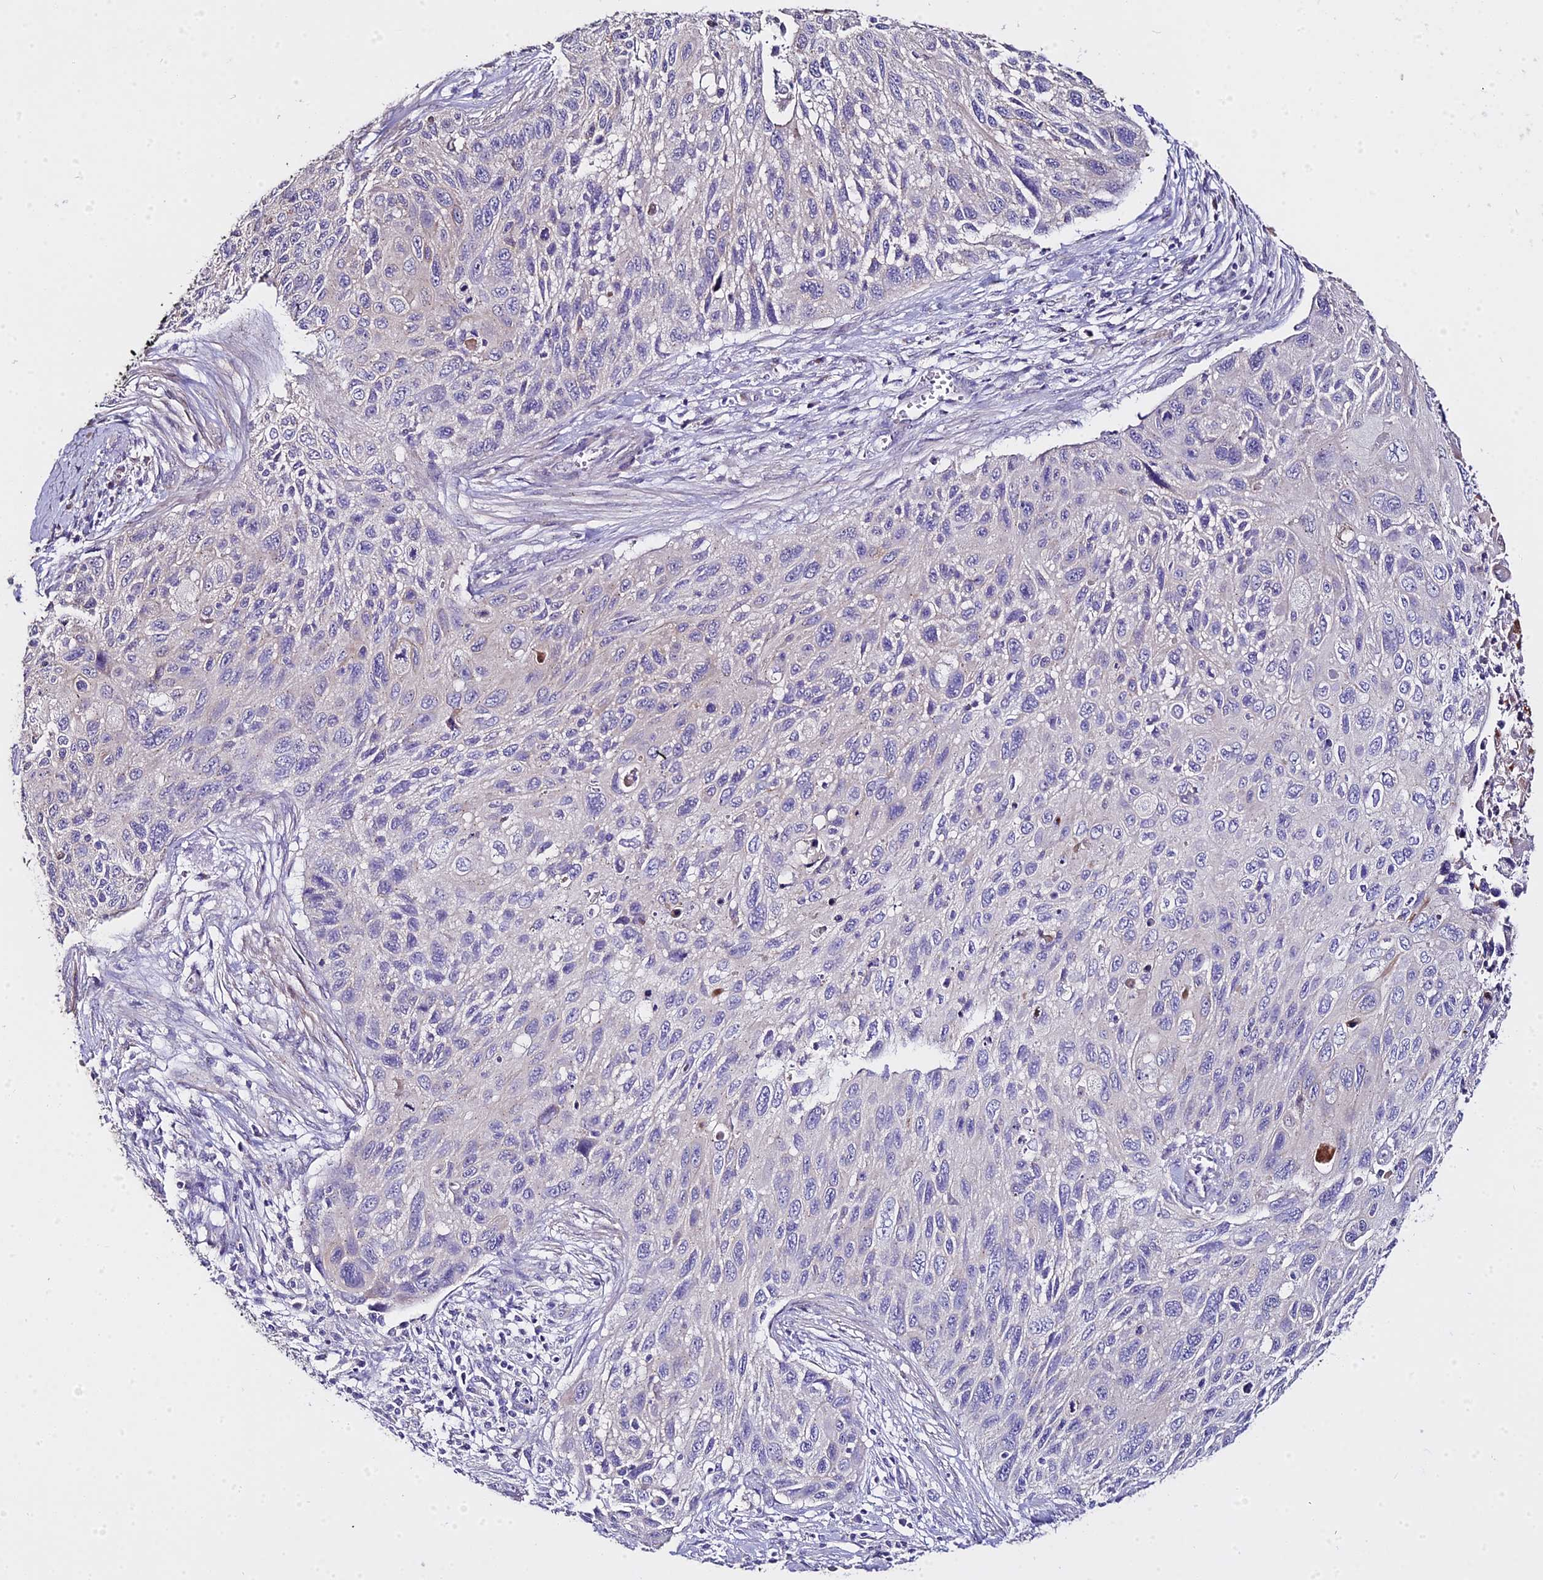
{"staining": {"intensity": "negative", "quantity": "none", "location": "none"}, "tissue": "cervical cancer", "cell_type": "Tumor cells", "image_type": "cancer", "snomed": [{"axis": "morphology", "description": "Squamous cell carcinoma, NOS"}, {"axis": "topography", "description": "Cervix"}], "caption": "An IHC histopathology image of cervical squamous cell carcinoma is shown. There is no staining in tumor cells of cervical squamous cell carcinoma. The staining was performed using DAB to visualize the protein expression in brown, while the nuclei were stained in blue with hematoxylin (Magnification: 20x).", "gene": "GLYAT", "patient": {"sex": "female", "age": 70}}